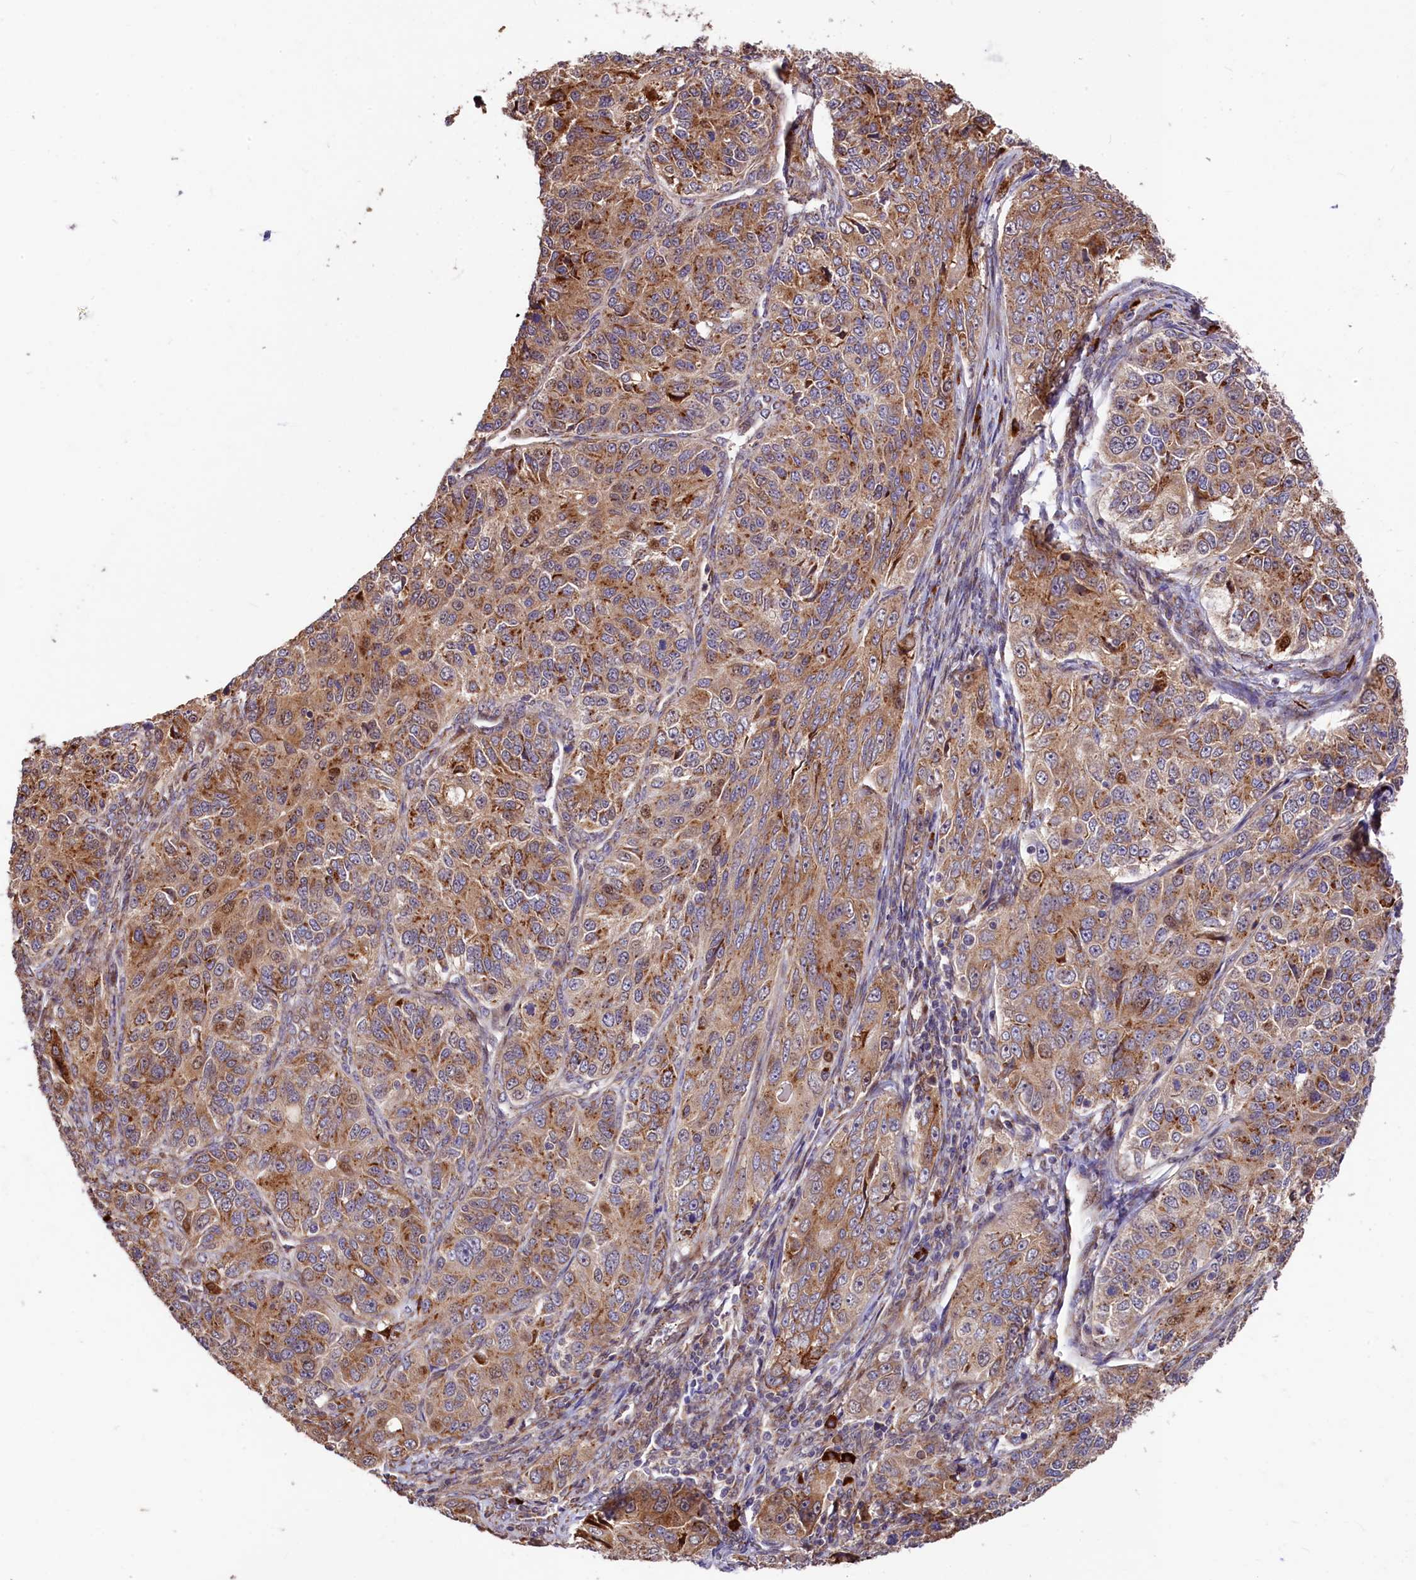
{"staining": {"intensity": "moderate", "quantity": ">75%", "location": "cytoplasmic/membranous"}, "tissue": "ovarian cancer", "cell_type": "Tumor cells", "image_type": "cancer", "snomed": [{"axis": "morphology", "description": "Carcinoma, endometroid"}, {"axis": "topography", "description": "Ovary"}], "caption": "Protein expression analysis of ovarian cancer exhibits moderate cytoplasmic/membranous expression in about >75% of tumor cells. The staining is performed using DAB (3,3'-diaminobenzidine) brown chromogen to label protein expression. The nuclei are counter-stained blue using hematoxylin.", "gene": "C5orf15", "patient": {"sex": "female", "age": 51}}